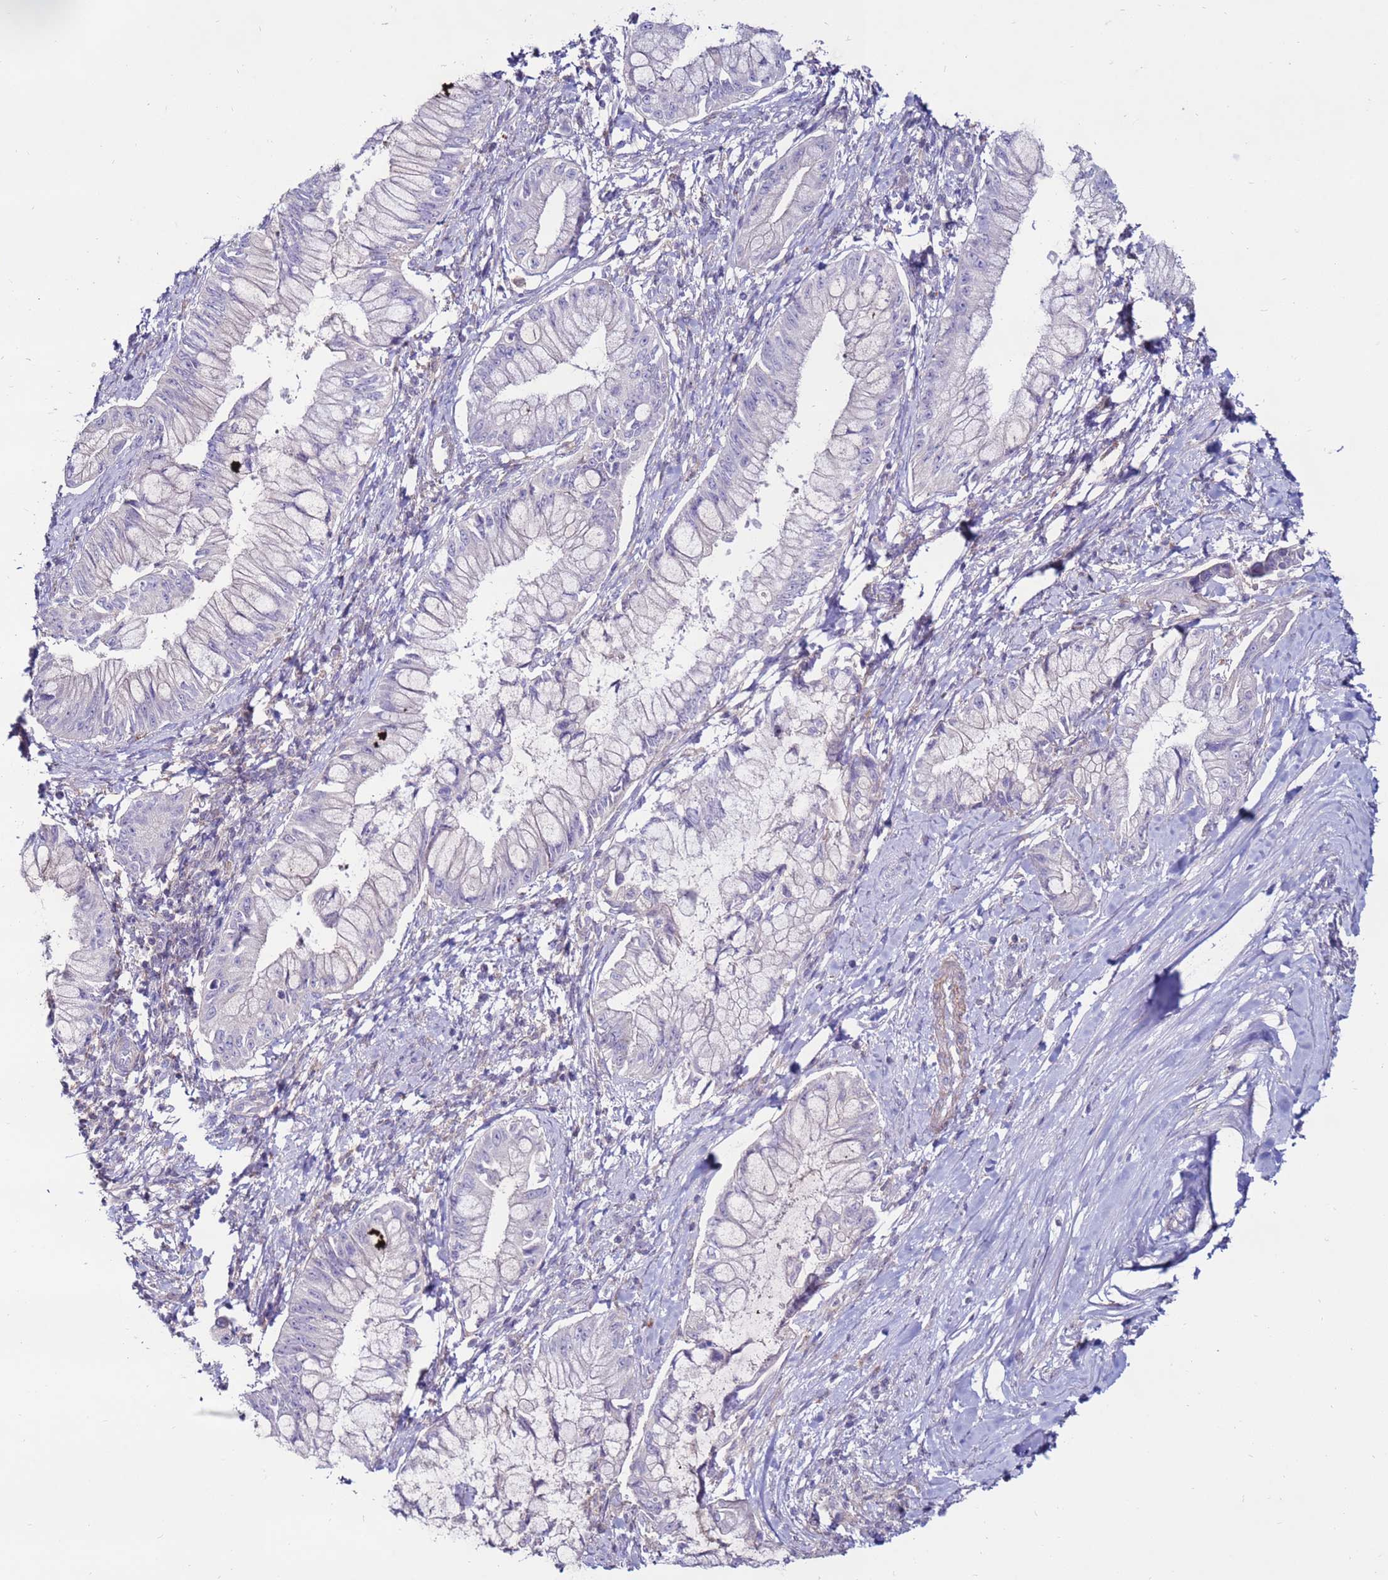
{"staining": {"intensity": "negative", "quantity": "none", "location": "none"}, "tissue": "pancreatic cancer", "cell_type": "Tumor cells", "image_type": "cancer", "snomed": [{"axis": "morphology", "description": "Adenocarcinoma, NOS"}, {"axis": "topography", "description": "Pancreas"}], "caption": "This micrograph is of pancreatic cancer stained with immunohistochemistry (IHC) to label a protein in brown with the nuclei are counter-stained blue. There is no positivity in tumor cells.", "gene": "CLEC4M", "patient": {"sex": "male", "age": 48}}